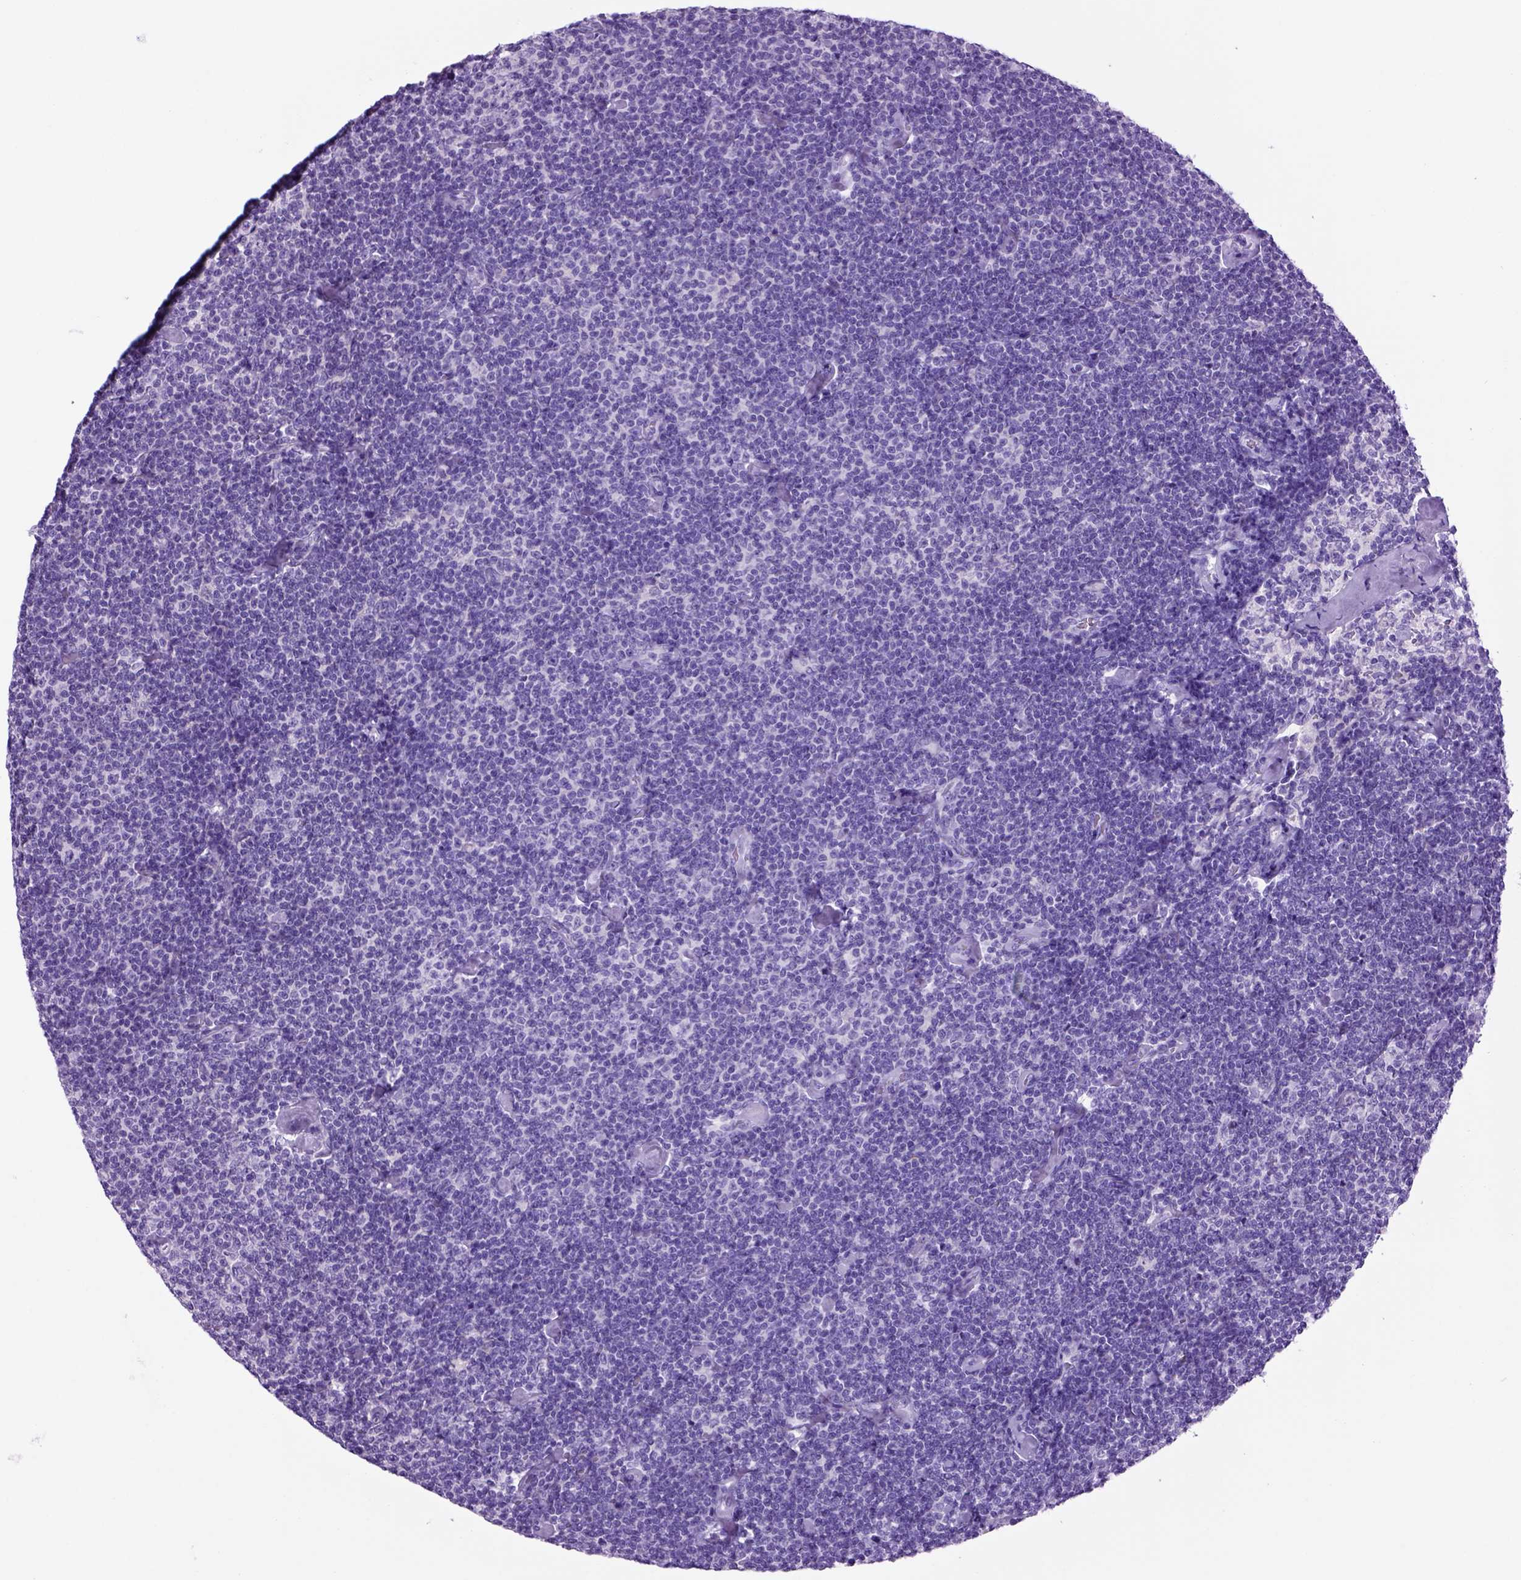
{"staining": {"intensity": "negative", "quantity": "none", "location": "none"}, "tissue": "lymphoma", "cell_type": "Tumor cells", "image_type": "cancer", "snomed": [{"axis": "morphology", "description": "Malignant lymphoma, non-Hodgkin's type, Low grade"}, {"axis": "topography", "description": "Lymph node"}], "caption": "This photomicrograph is of lymphoma stained with immunohistochemistry to label a protein in brown with the nuclei are counter-stained blue. There is no expression in tumor cells.", "gene": "HHIPL2", "patient": {"sex": "male", "age": 81}}